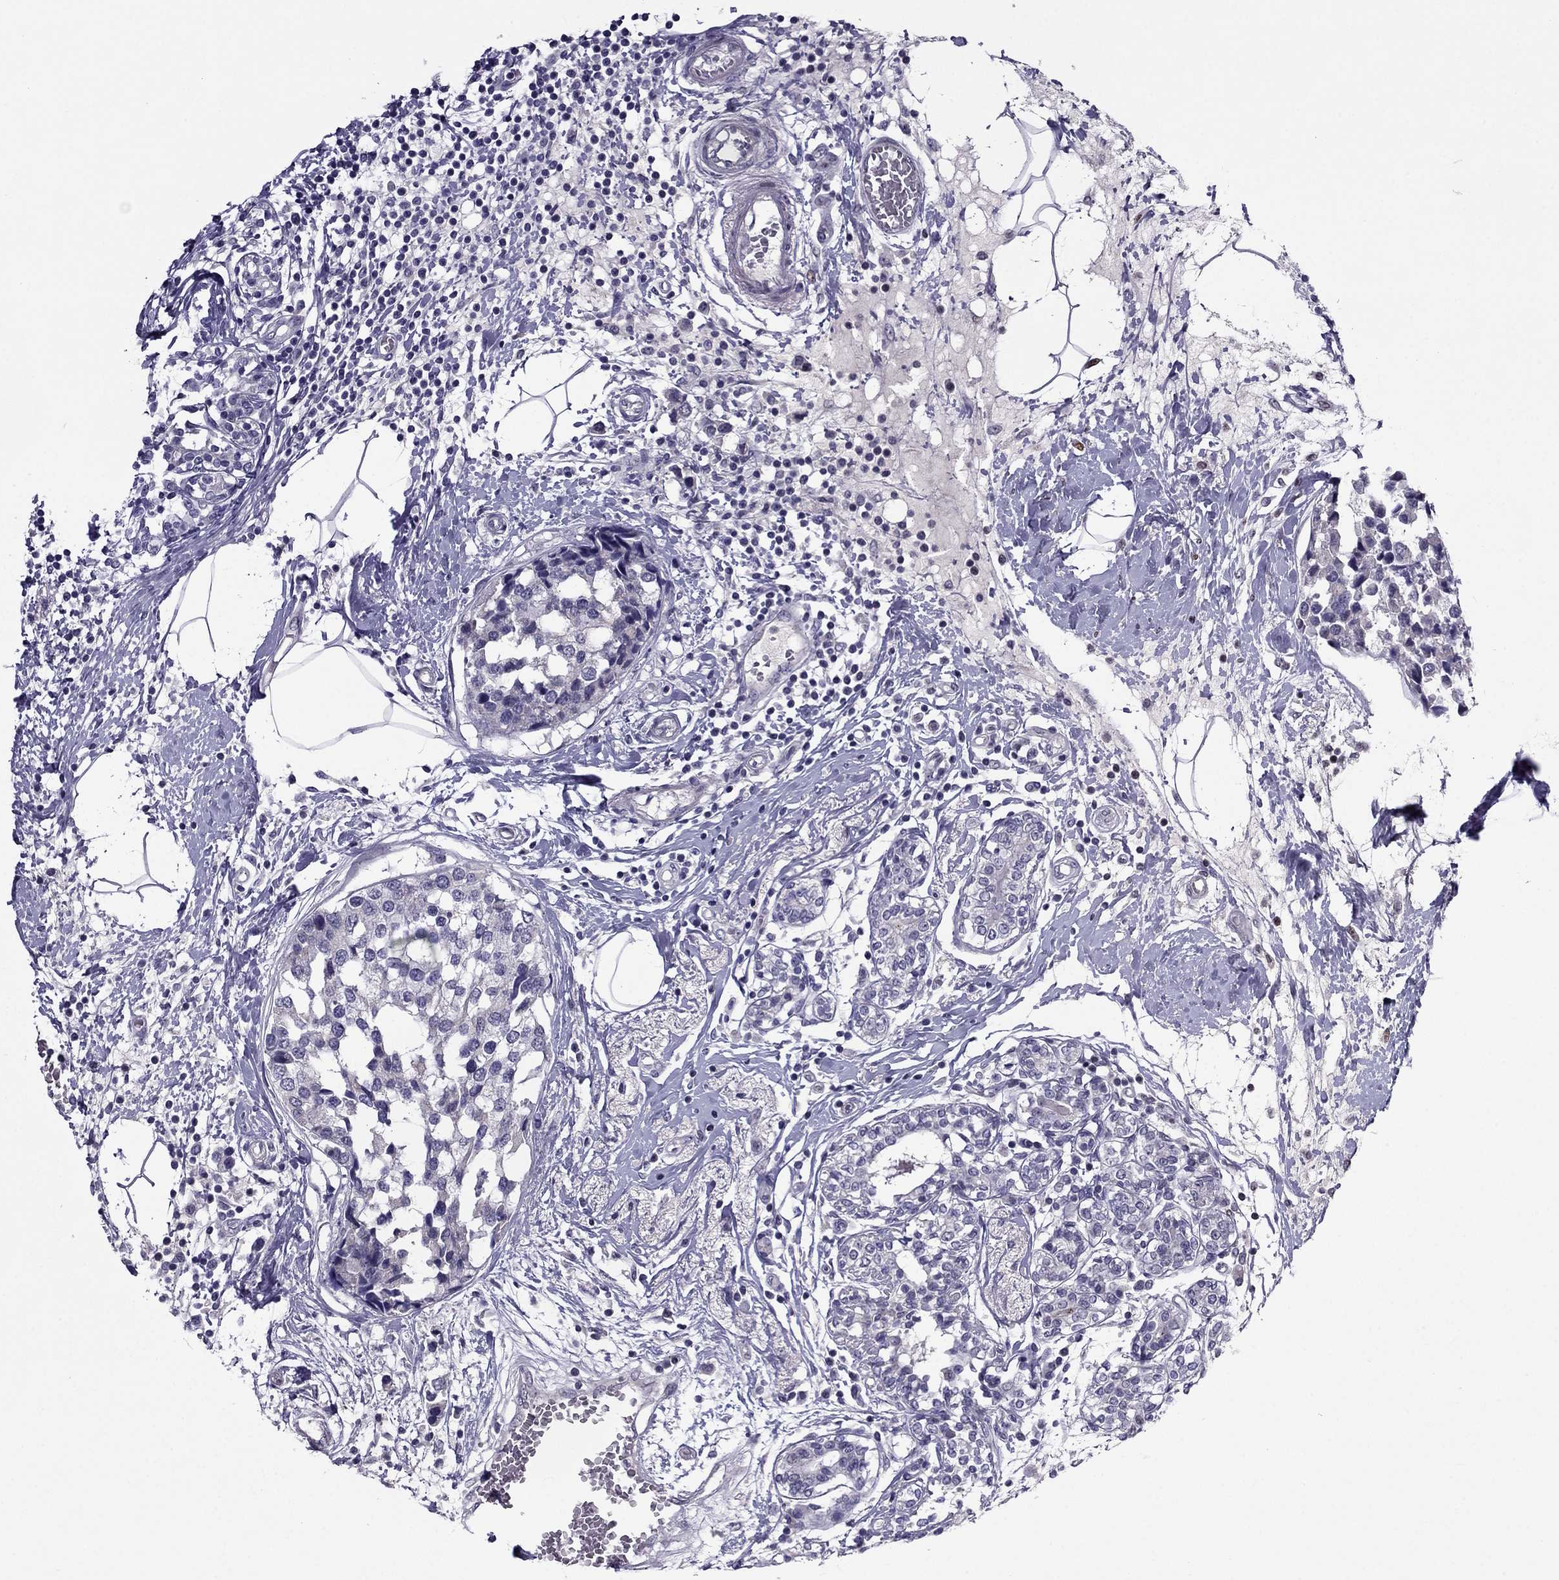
{"staining": {"intensity": "negative", "quantity": "none", "location": "none"}, "tissue": "breast cancer", "cell_type": "Tumor cells", "image_type": "cancer", "snomed": [{"axis": "morphology", "description": "Lobular carcinoma"}, {"axis": "topography", "description": "Breast"}], "caption": "This is an immunohistochemistry (IHC) image of human breast cancer (lobular carcinoma). There is no staining in tumor cells.", "gene": "MYBPH", "patient": {"sex": "female", "age": 59}}